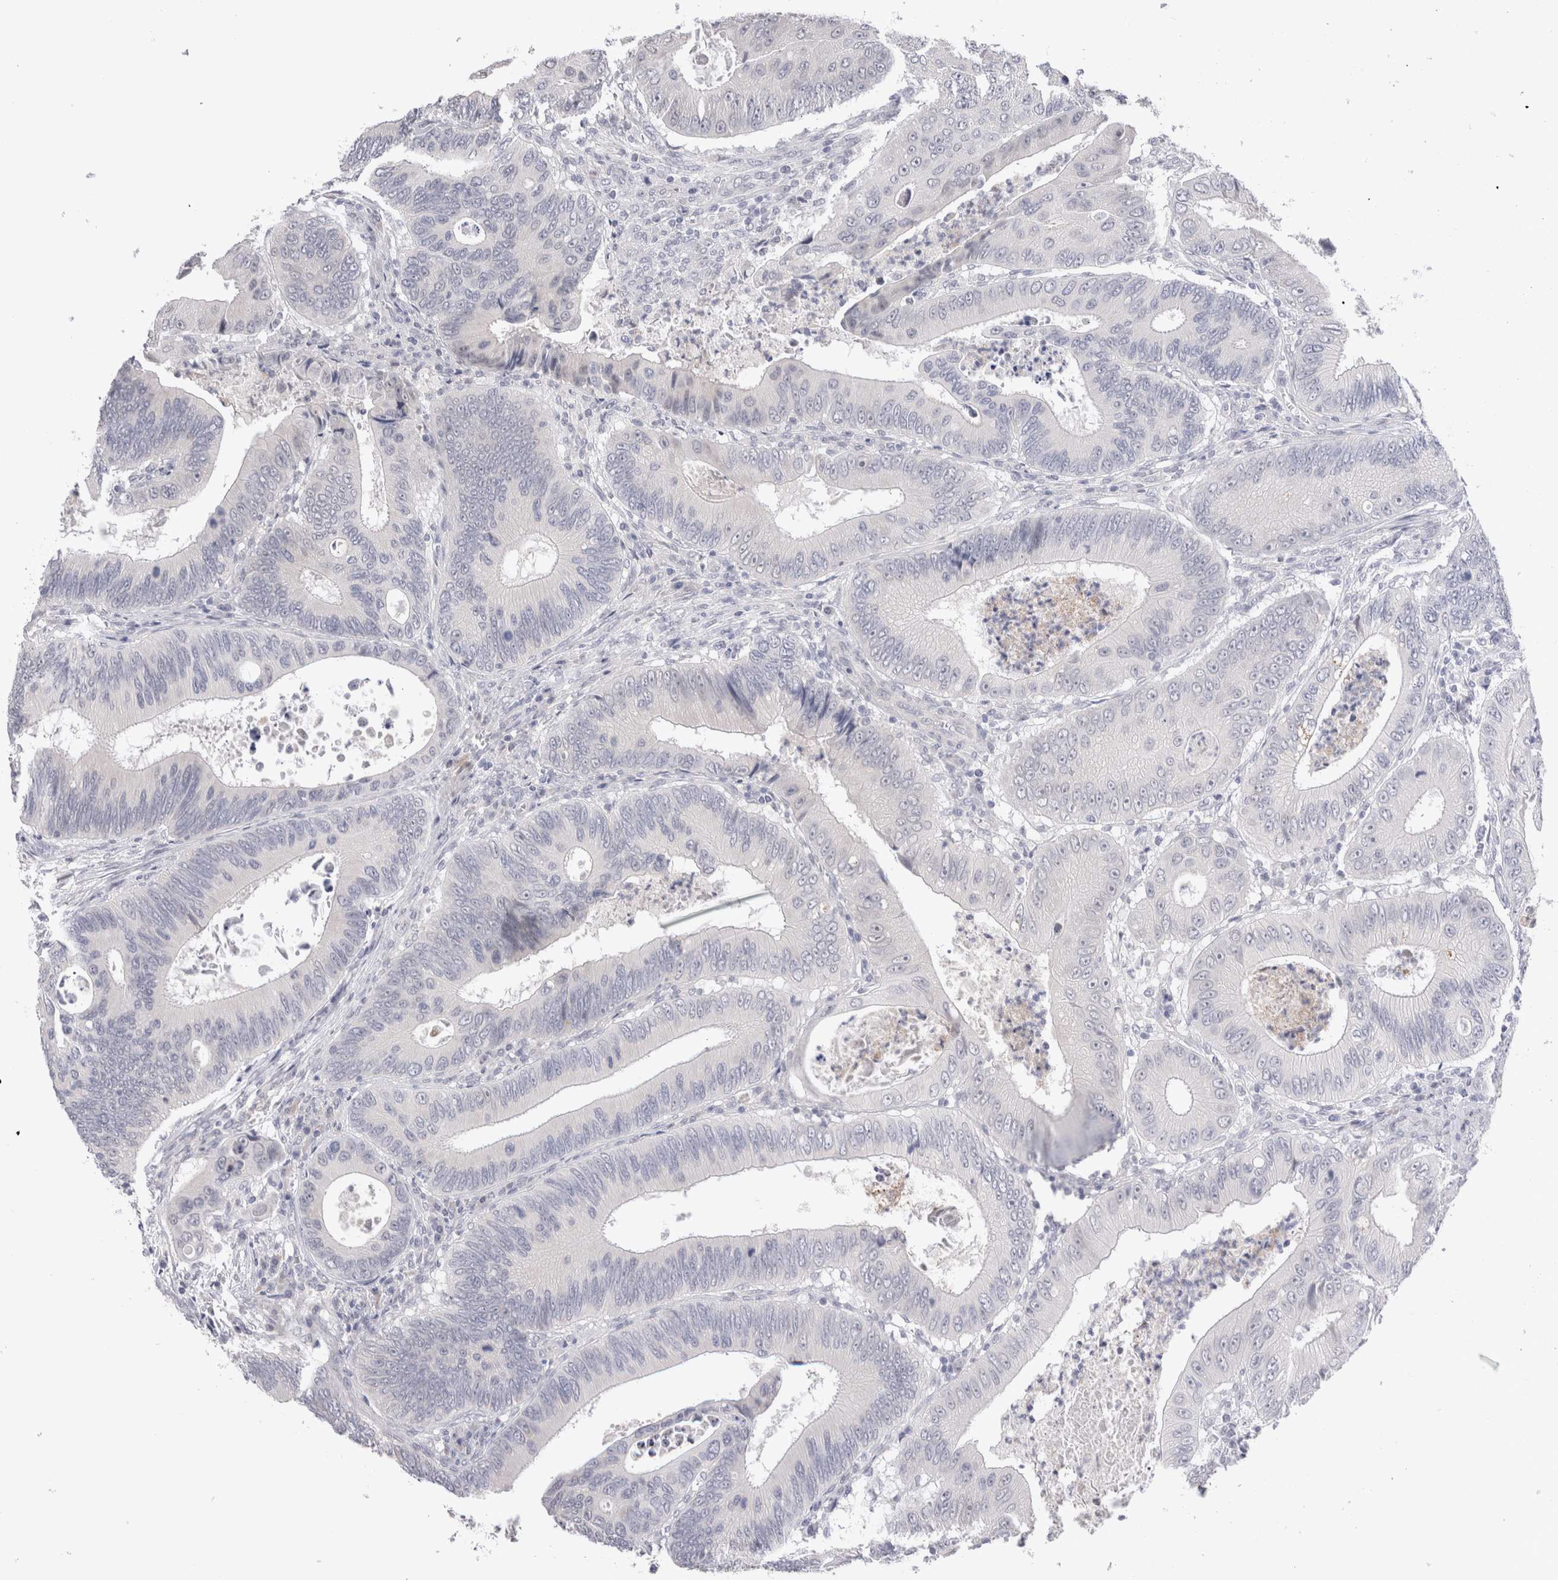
{"staining": {"intensity": "negative", "quantity": "none", "location": "none"}, "tissue": "colorectal cancer", "cell_type": "Tumor cells", "image_type": "cancer", "snomed": [{"axis": "morphology", "description": "Inflammation, NOS"}, {"axis": "morphology", "description": "Adenocarcinoma, NOS"}, {"axis": "topography", "description": "Colon"}], "caption": "The immunohistochemistry photomicrograph has no significant staining in tumor cells of colorectal cancer tissue.", "gene": "CRYBG1", "patient": {"sex": "male", "age": 72}}